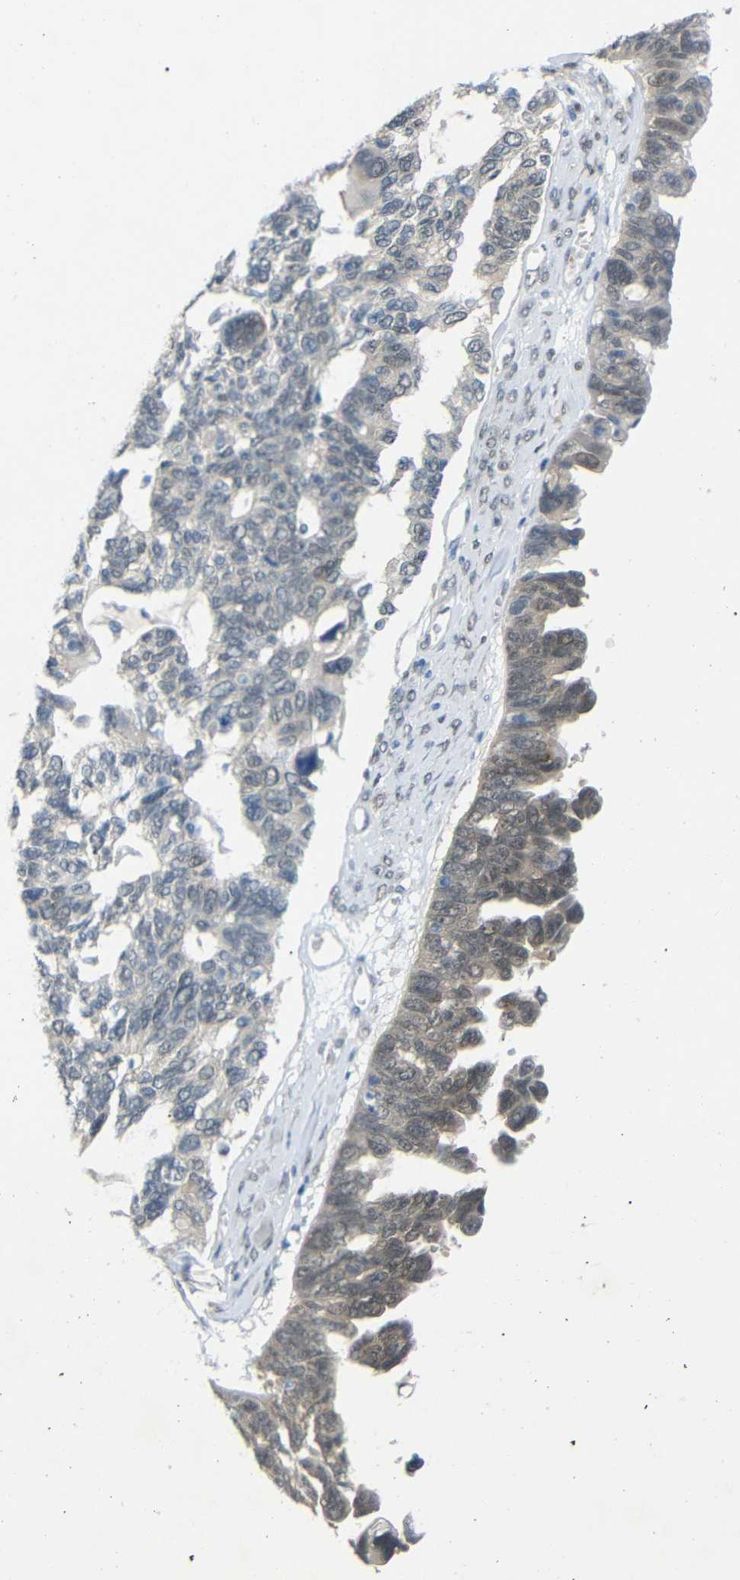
{"staining": {"intensity": "weak", "quantity": "<25%", "location": "cytoplasmic/membranous"}, "tissue": "ovarian cancer", "cell_type": "Tumor cells", "image_type": "cancer", "snomed": [{"axis": "morphology", "description": "Cystadenocarcinoma, serous, NOS"}, {"axis": "topography", "description": "Ovary"}], "caption": "An immunohistochemistry histopathology image of ovarian cancer (serous cystadenocarcinoma) is shown. There is no staining in tumor cells of ovarian cancer (serous cystadenocarcinoma).", "gene": "GPR158", "patient": {"sex": "female", "age": 79}}